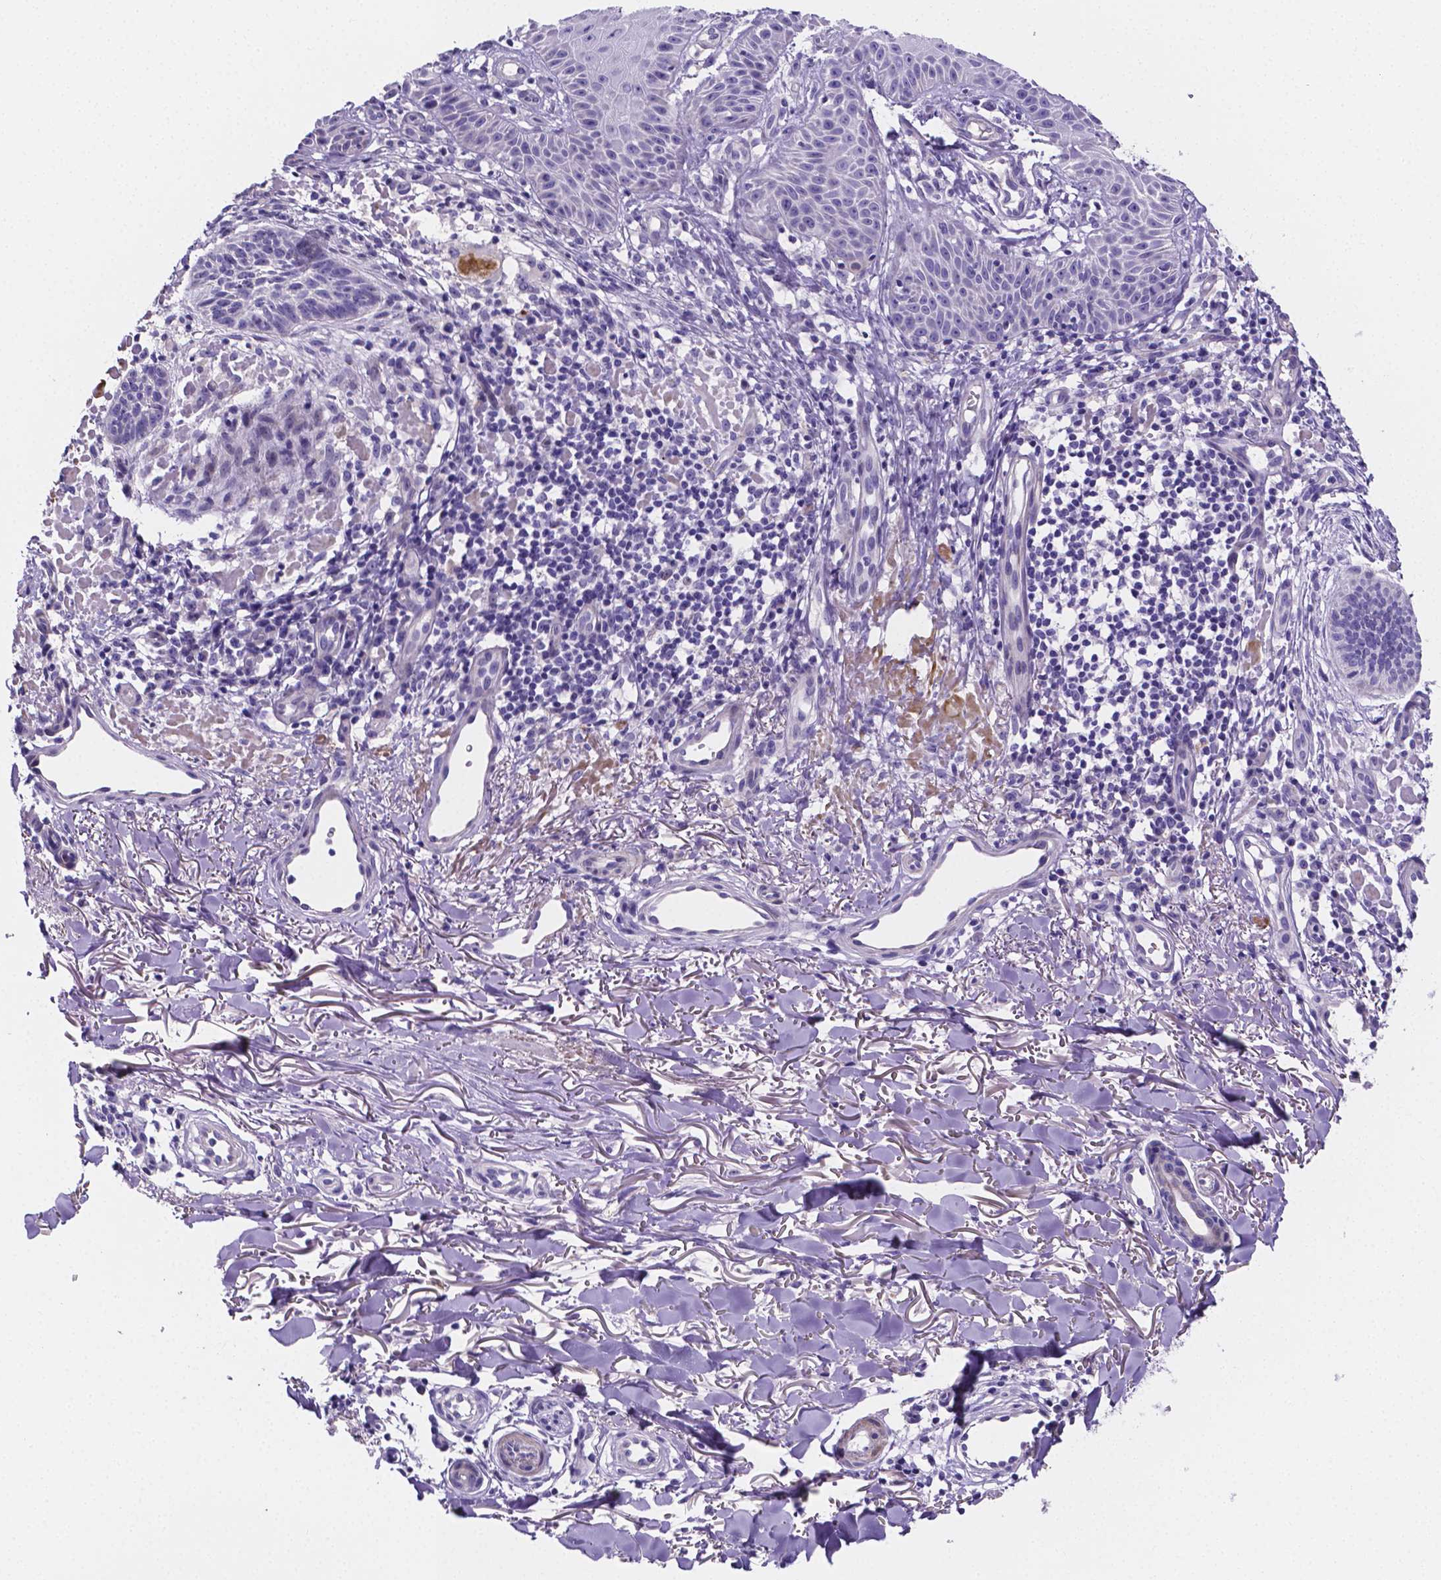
{"staining": {"intensity": "negative", "quantity": "none", "location": "none"}, "tissue": "skin cancer", "cell_type": "Tumor cells", "image_type": "cancer", "snomed": [{"axis": "morphology", "description": "Basal cell carcinoma"}, {"axis": "topography", "description": "Skin"}], "caption": "DAB immunohistochemical staining of basal cell carcinoma (skin) displays no significant staining in tumor cells.", "gene": "NRGN", "patient": {"sex": "male", "age": 88}}